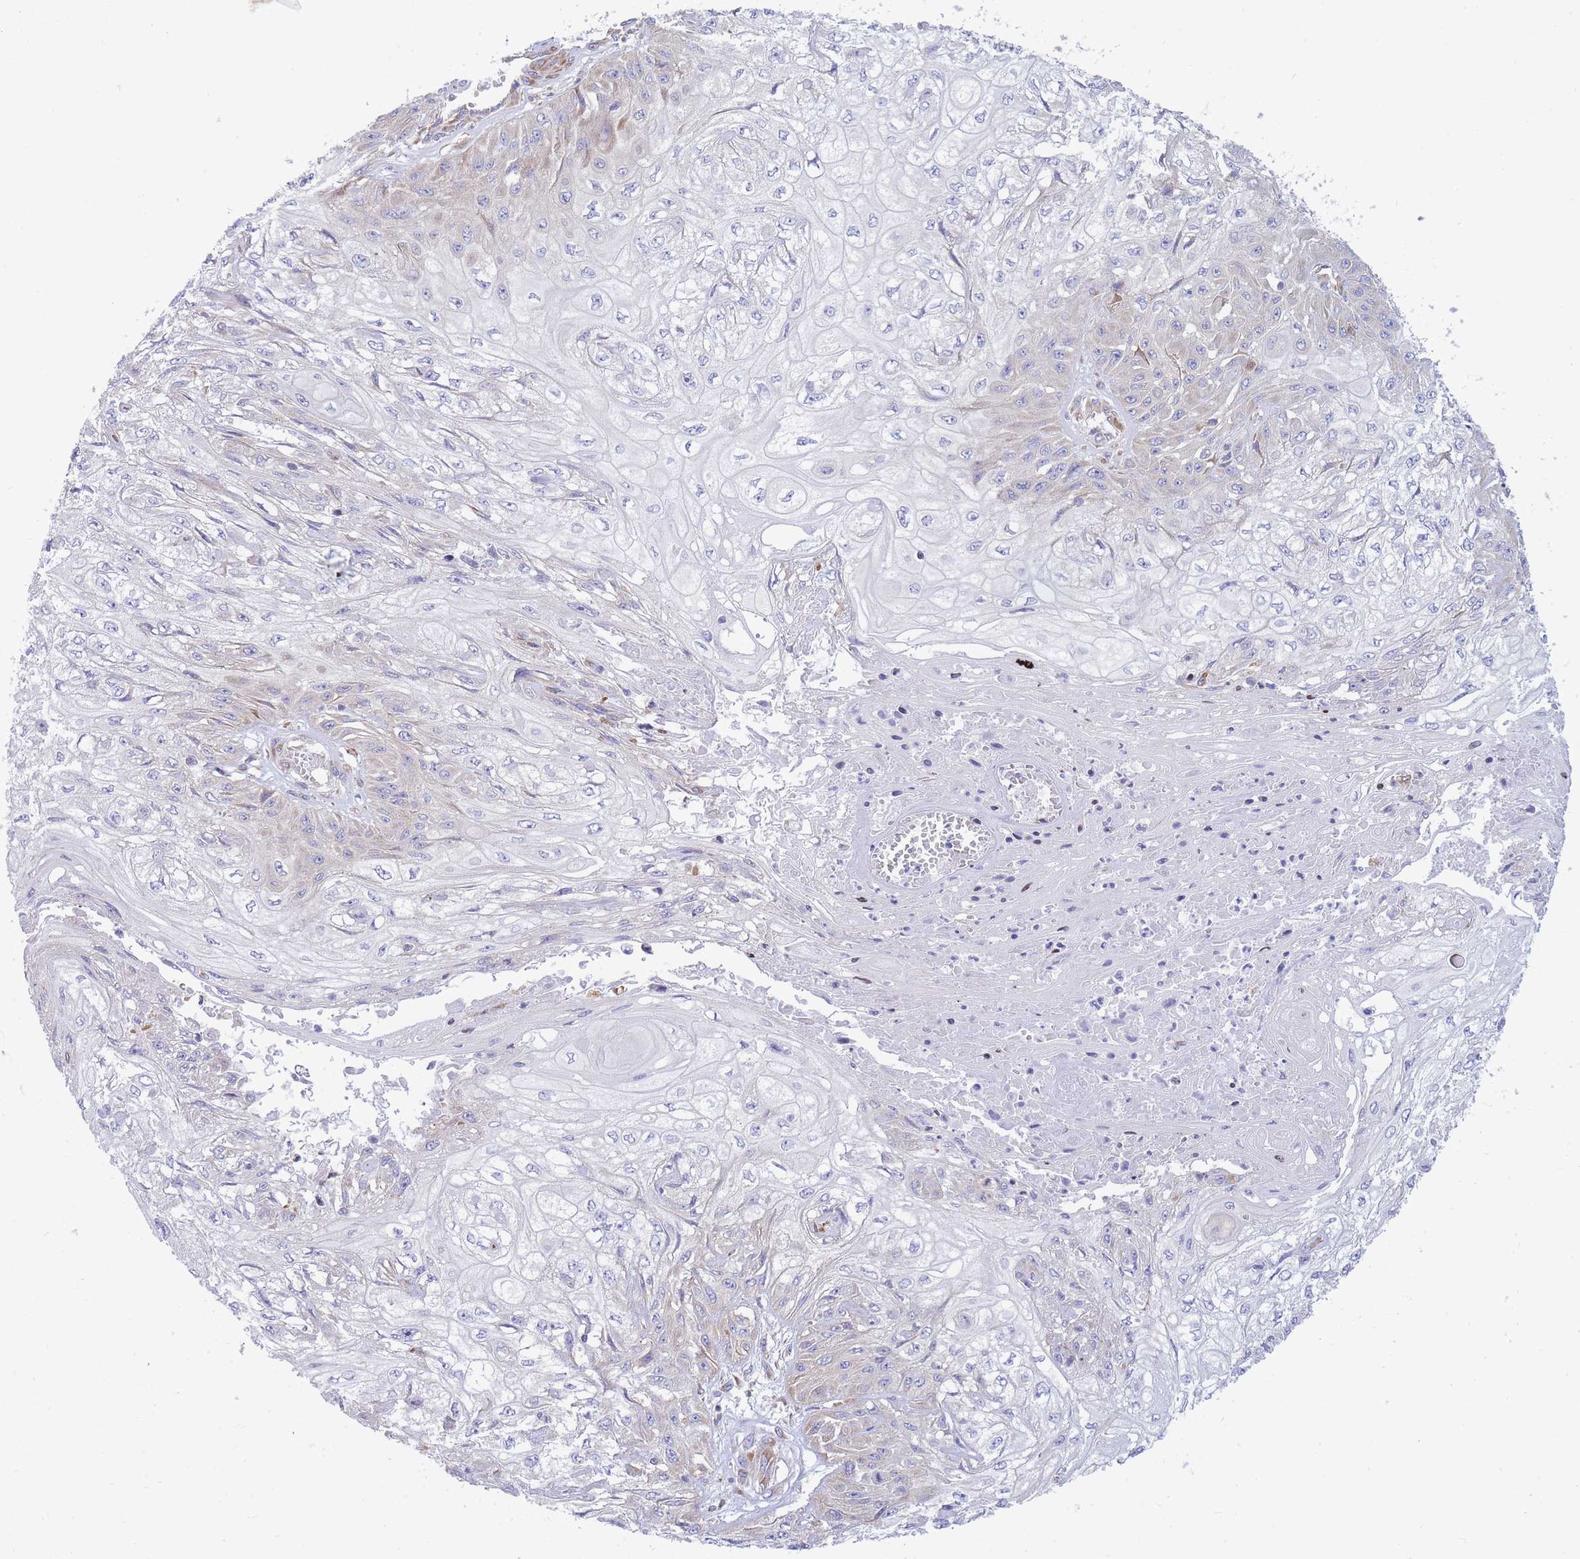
{"staining": {"intensity": "negative", "quantity": "none", "location": "none"}, "tissue": "skin cancer", "cell_type": "Tumor cells", "image_type": "cancer", "snomed": [{"axis": "morphology", "description": "Squamous cell carcinoma, NOS"}, {"axis": "morphology", "description": "Squamous cell carcinoma, metastatic, NOS"}, {"axis": "topography", "description": "Skin"}, {"axis": "topography", "description": "Lymph node"}], "caption": "Micrograph shows no significant protein positivity in tumor cells of skin cancer. (DAB (3,3'-diaminobenzidine) immunohistochemistry (IHC) visualized using brightfield microscopy, high magnification).", "gene": "SH2B2", "patient": {"sex": "male", "age": 75}}